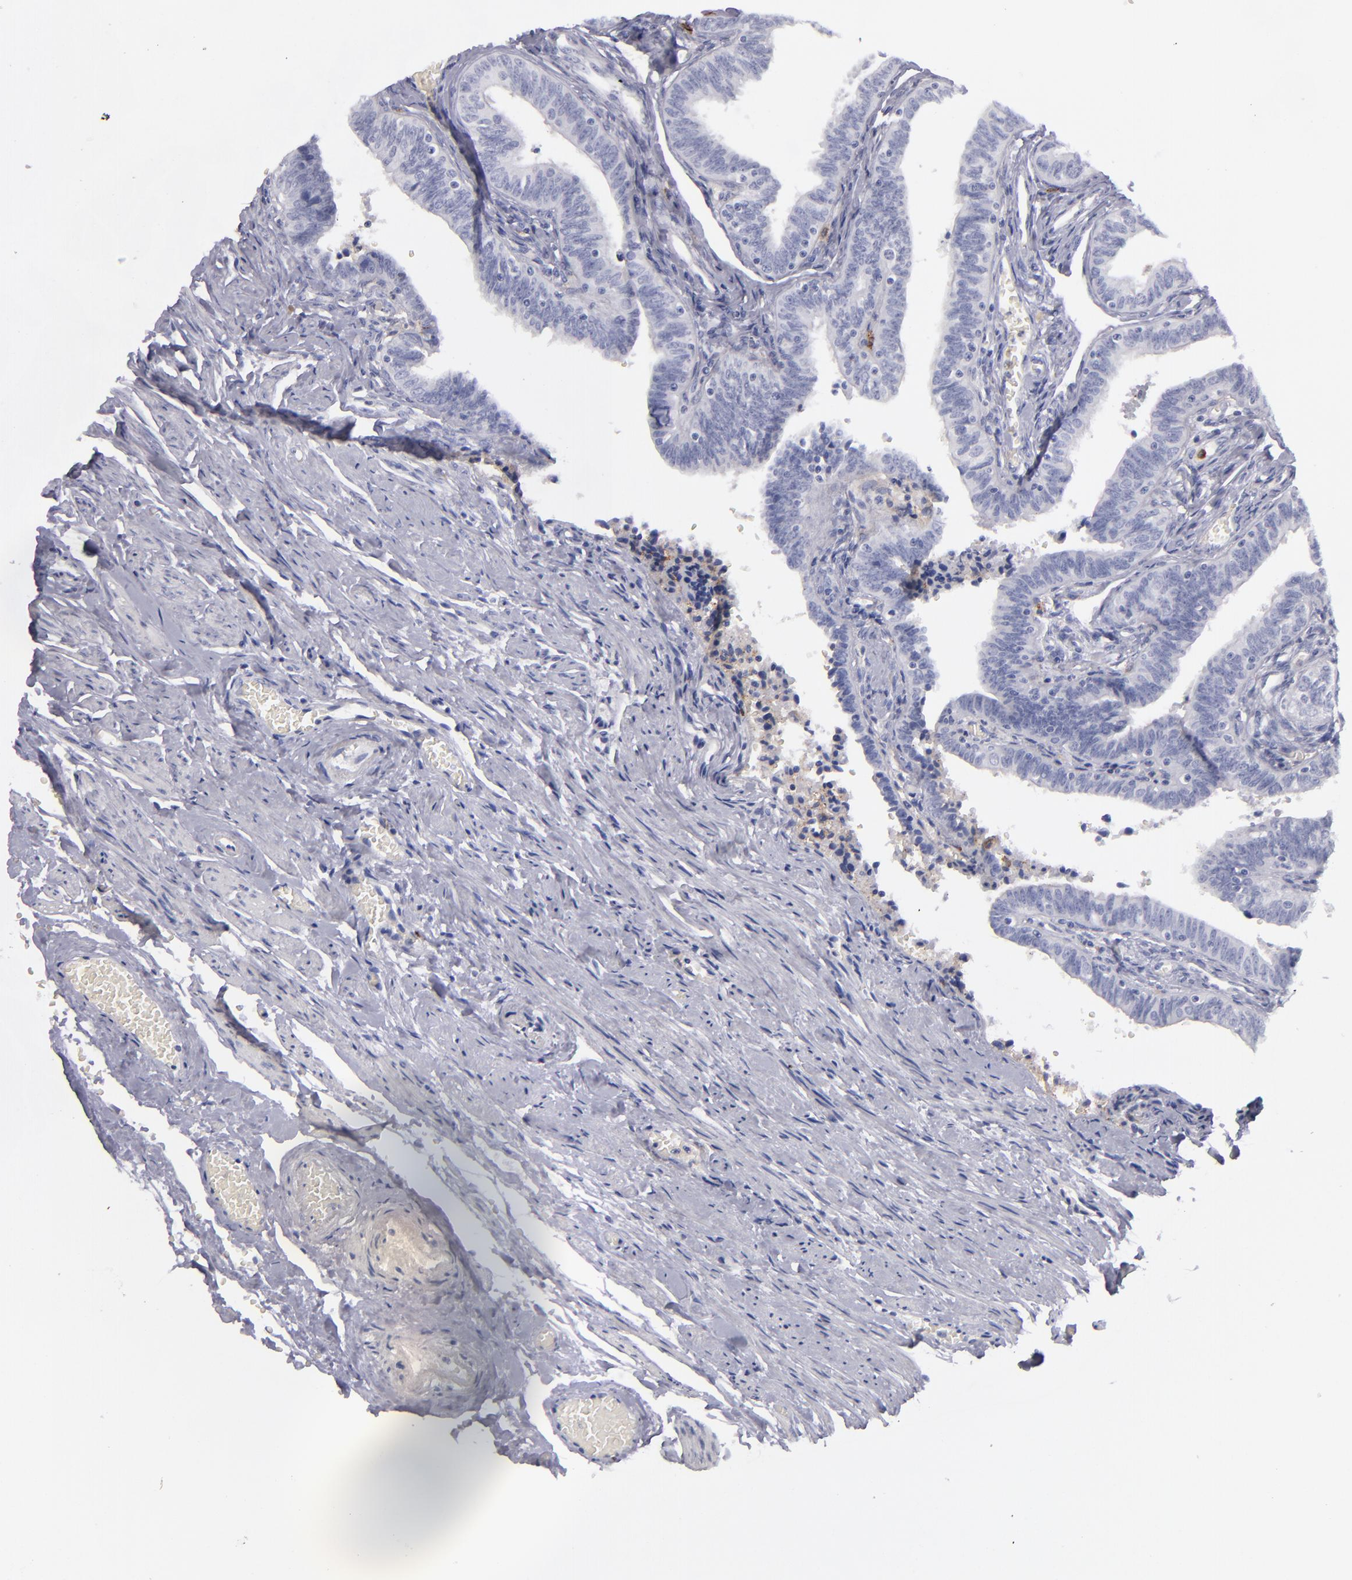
{"staining": {"intensity": "negative", "quantity": "none", "location": "none"}, "tissue": "fallopian tube", "cell_type": "Glandular cells", "image_type": "normal", "snomed": [{"axis": "morphology", "description": "Normal tissue, NOS"}, {"axis": "topography", "description": "Fallopian tube"}, {"axis": "topography", "description": "Ovary"}], "caption": "Immunohistochemistry photomicrograph of normal human fallopian tube stained for a protein (brown), which shows no positivity in glandular cells.", "gene": "ANPEP", "patient": {"sex": "female", "age": 69}}